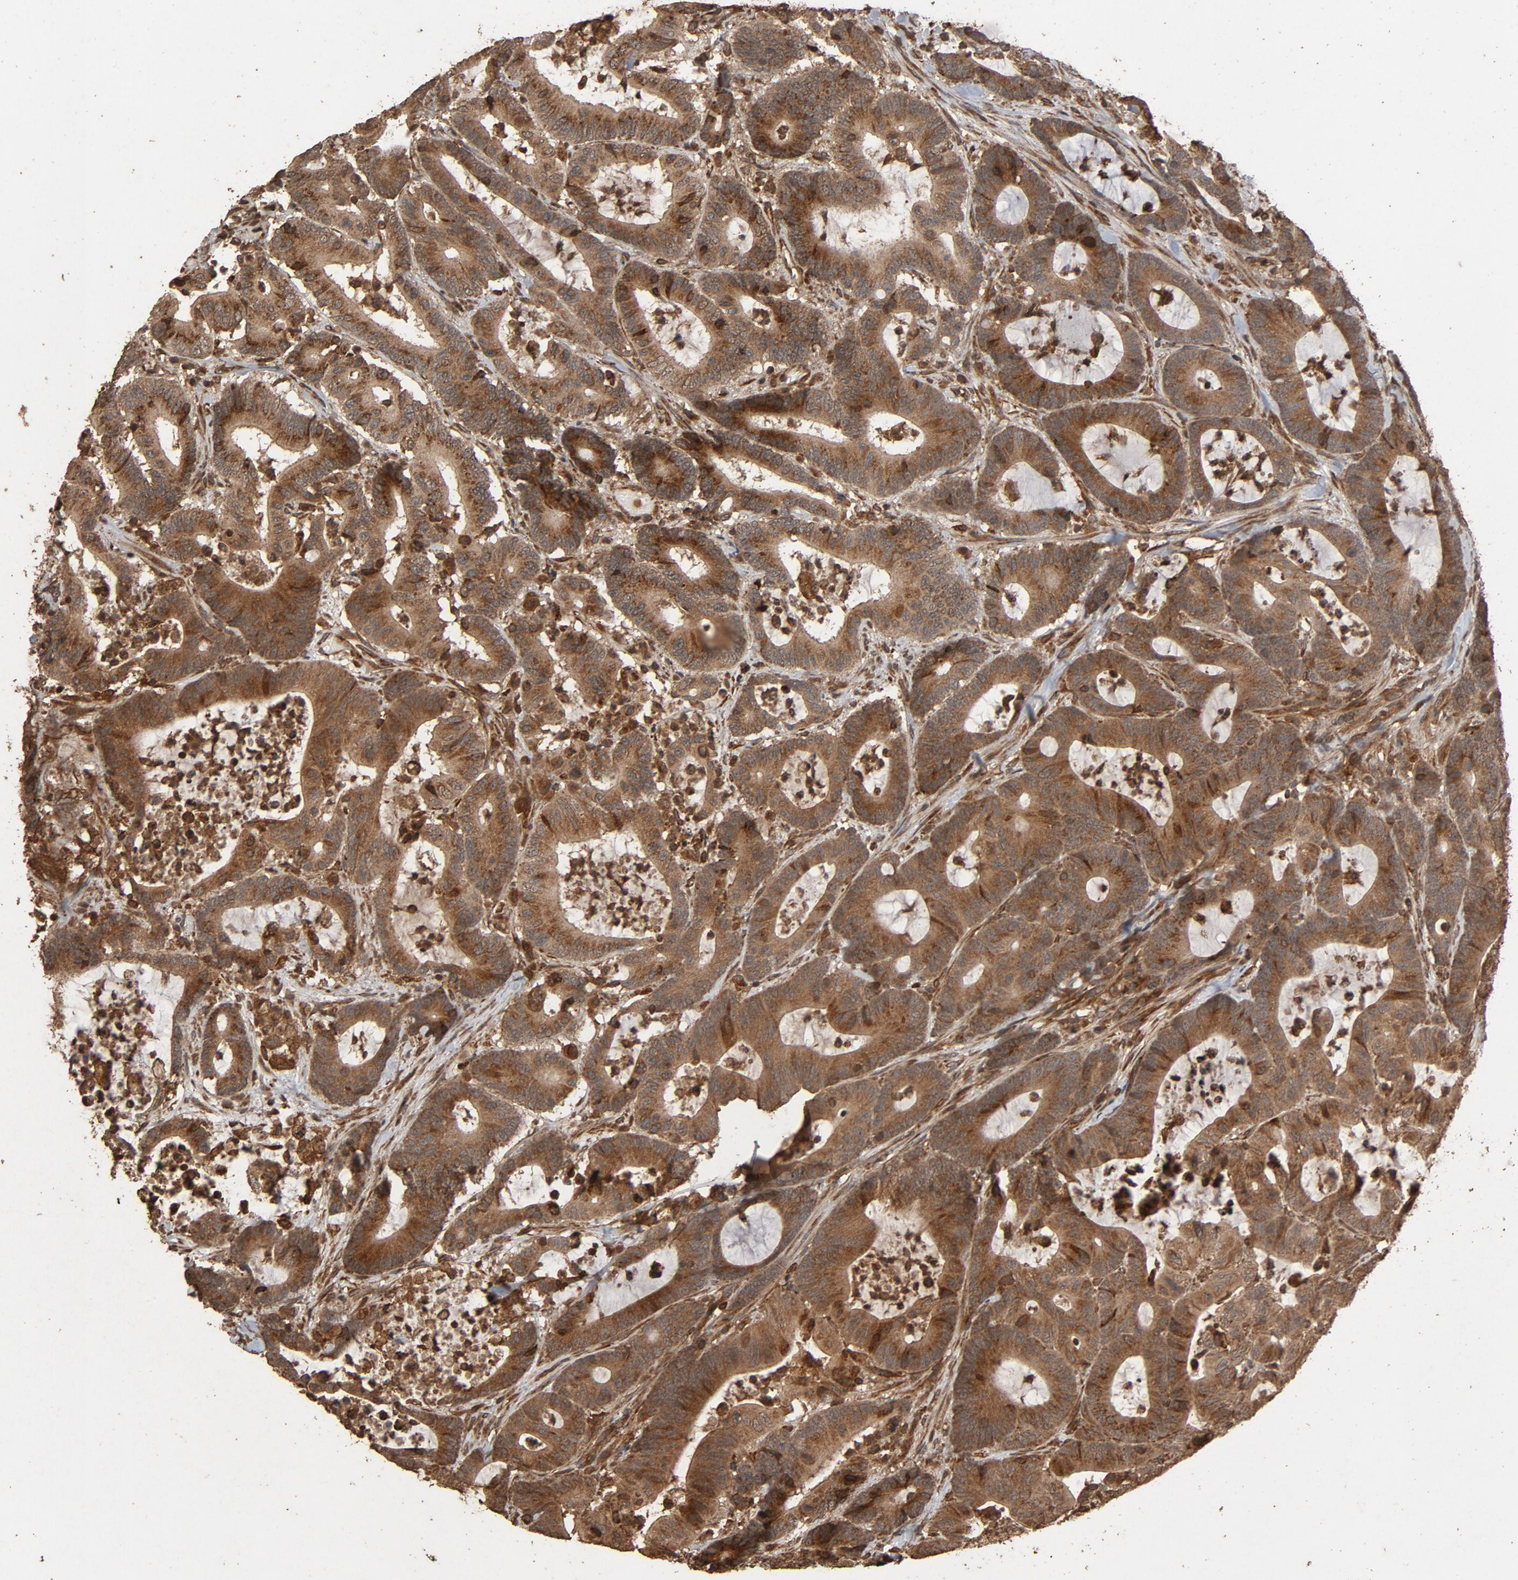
{"staining": {"intensity": "strong", "quantity": "25%-75%", "location": "cytoplasmic/membranous"}, "tissue": "colorectal cancer", "cell_type": "Tumor cells", "image_type": "cancer", "snomed": [{"axis": "morphology", "description": "Adenocarcinoma, NOS"}, {"axis": "topography", "description": "Colon"}], "caption": "Tumor cells demonstrate high levels of strong cytoplasmic/membranous staining in about 25%-75% of cells in colorectal cancer.", "gene": "RPS6KA6", "patient": {"sex": "female", "age": 84}}